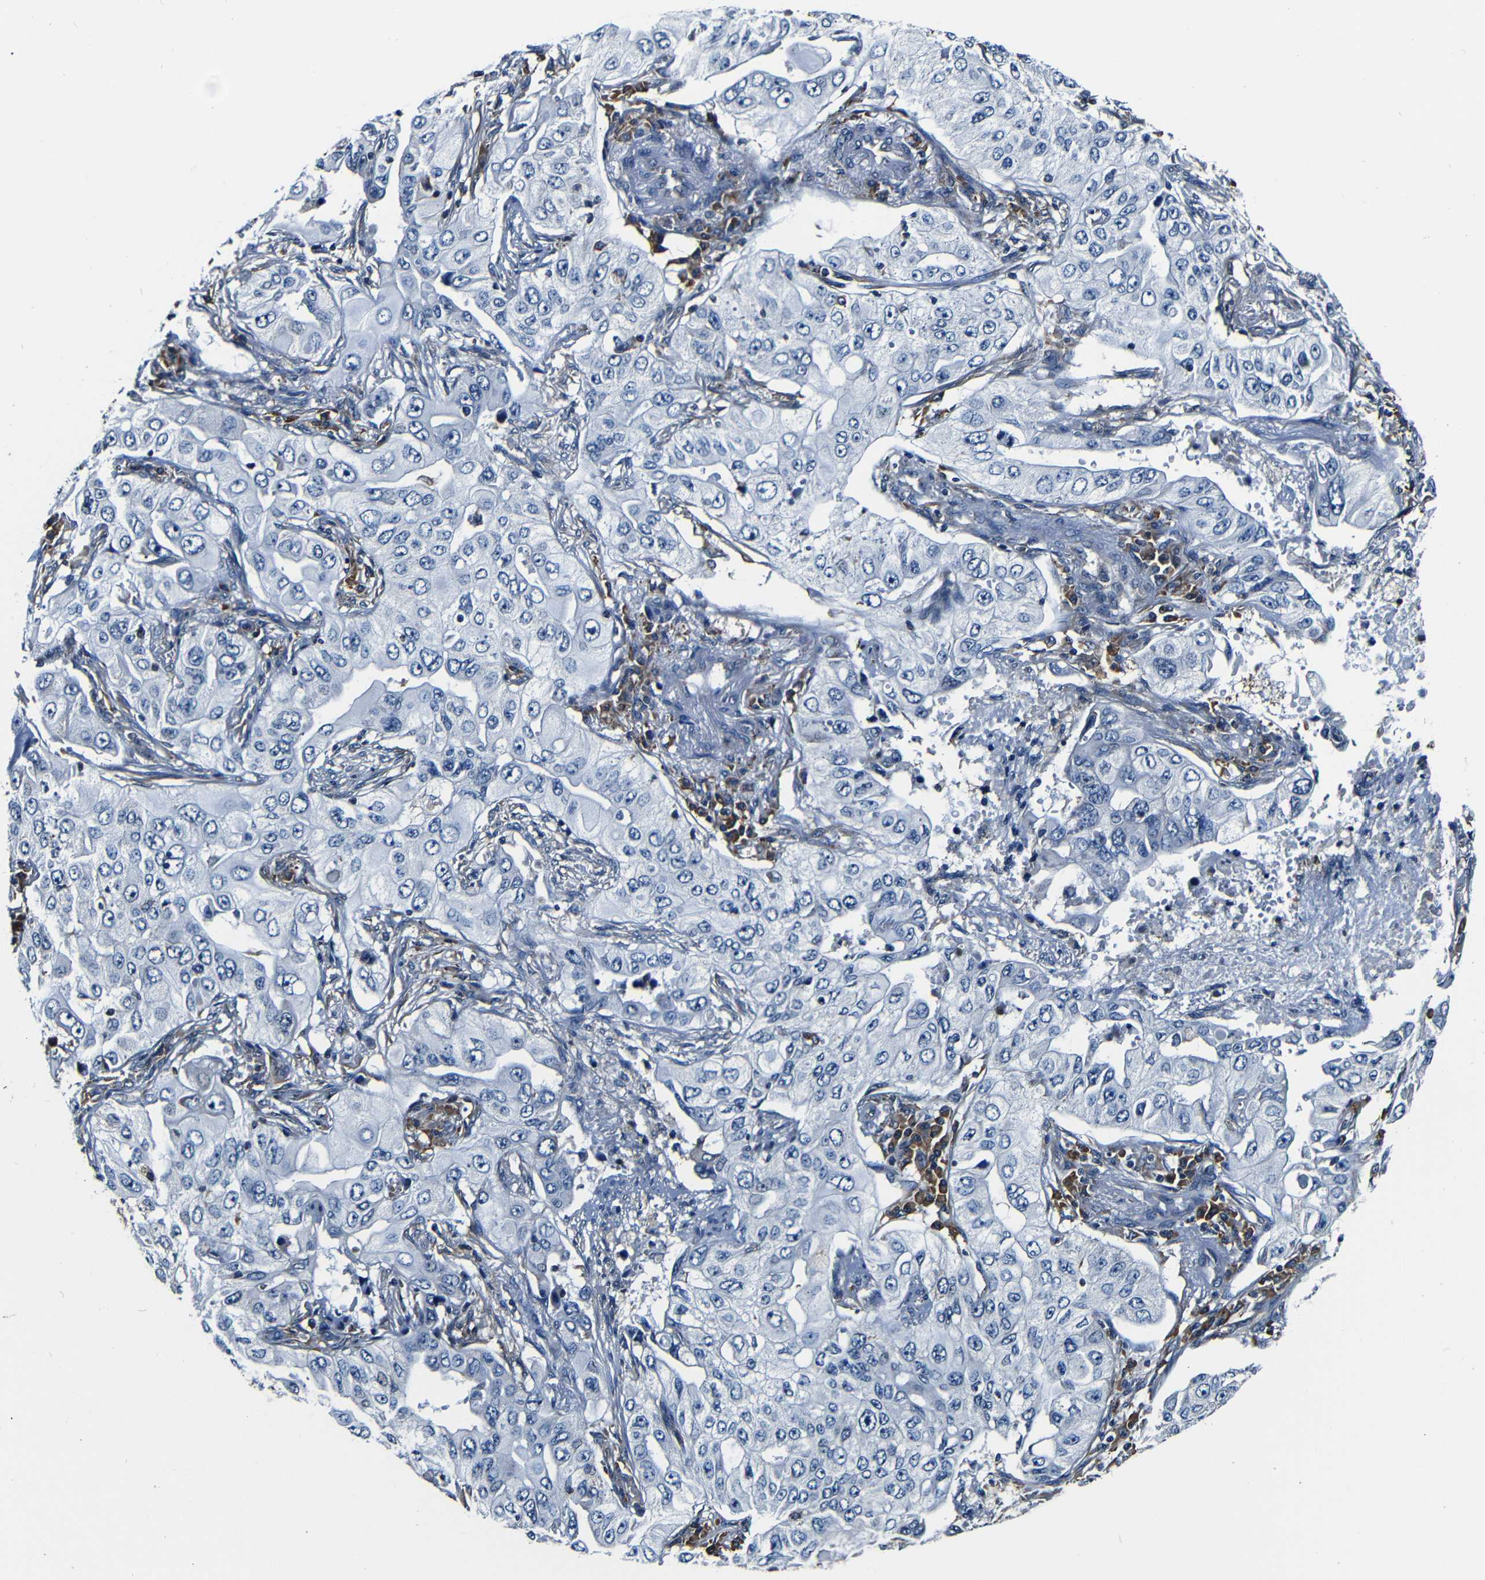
{"staining": {"intensity": "negative", "quantity": "none", "location": "none"}, "tissue": "lung cancer", "cell_type": "Tumor cells", "image_type": "cancer", "snomed": [{"axis": "morphology", "description": "Adenocarcinoma, NOS"}, {"axis": "topography", "description": "Lung"}], "caption": "Immunohistochemical staining of human lung adenocarcinoma demonstrates no significant positivity in tumor cells.", "gene": "NCBP3", "patient": {"sex": "male", "age": 84}}